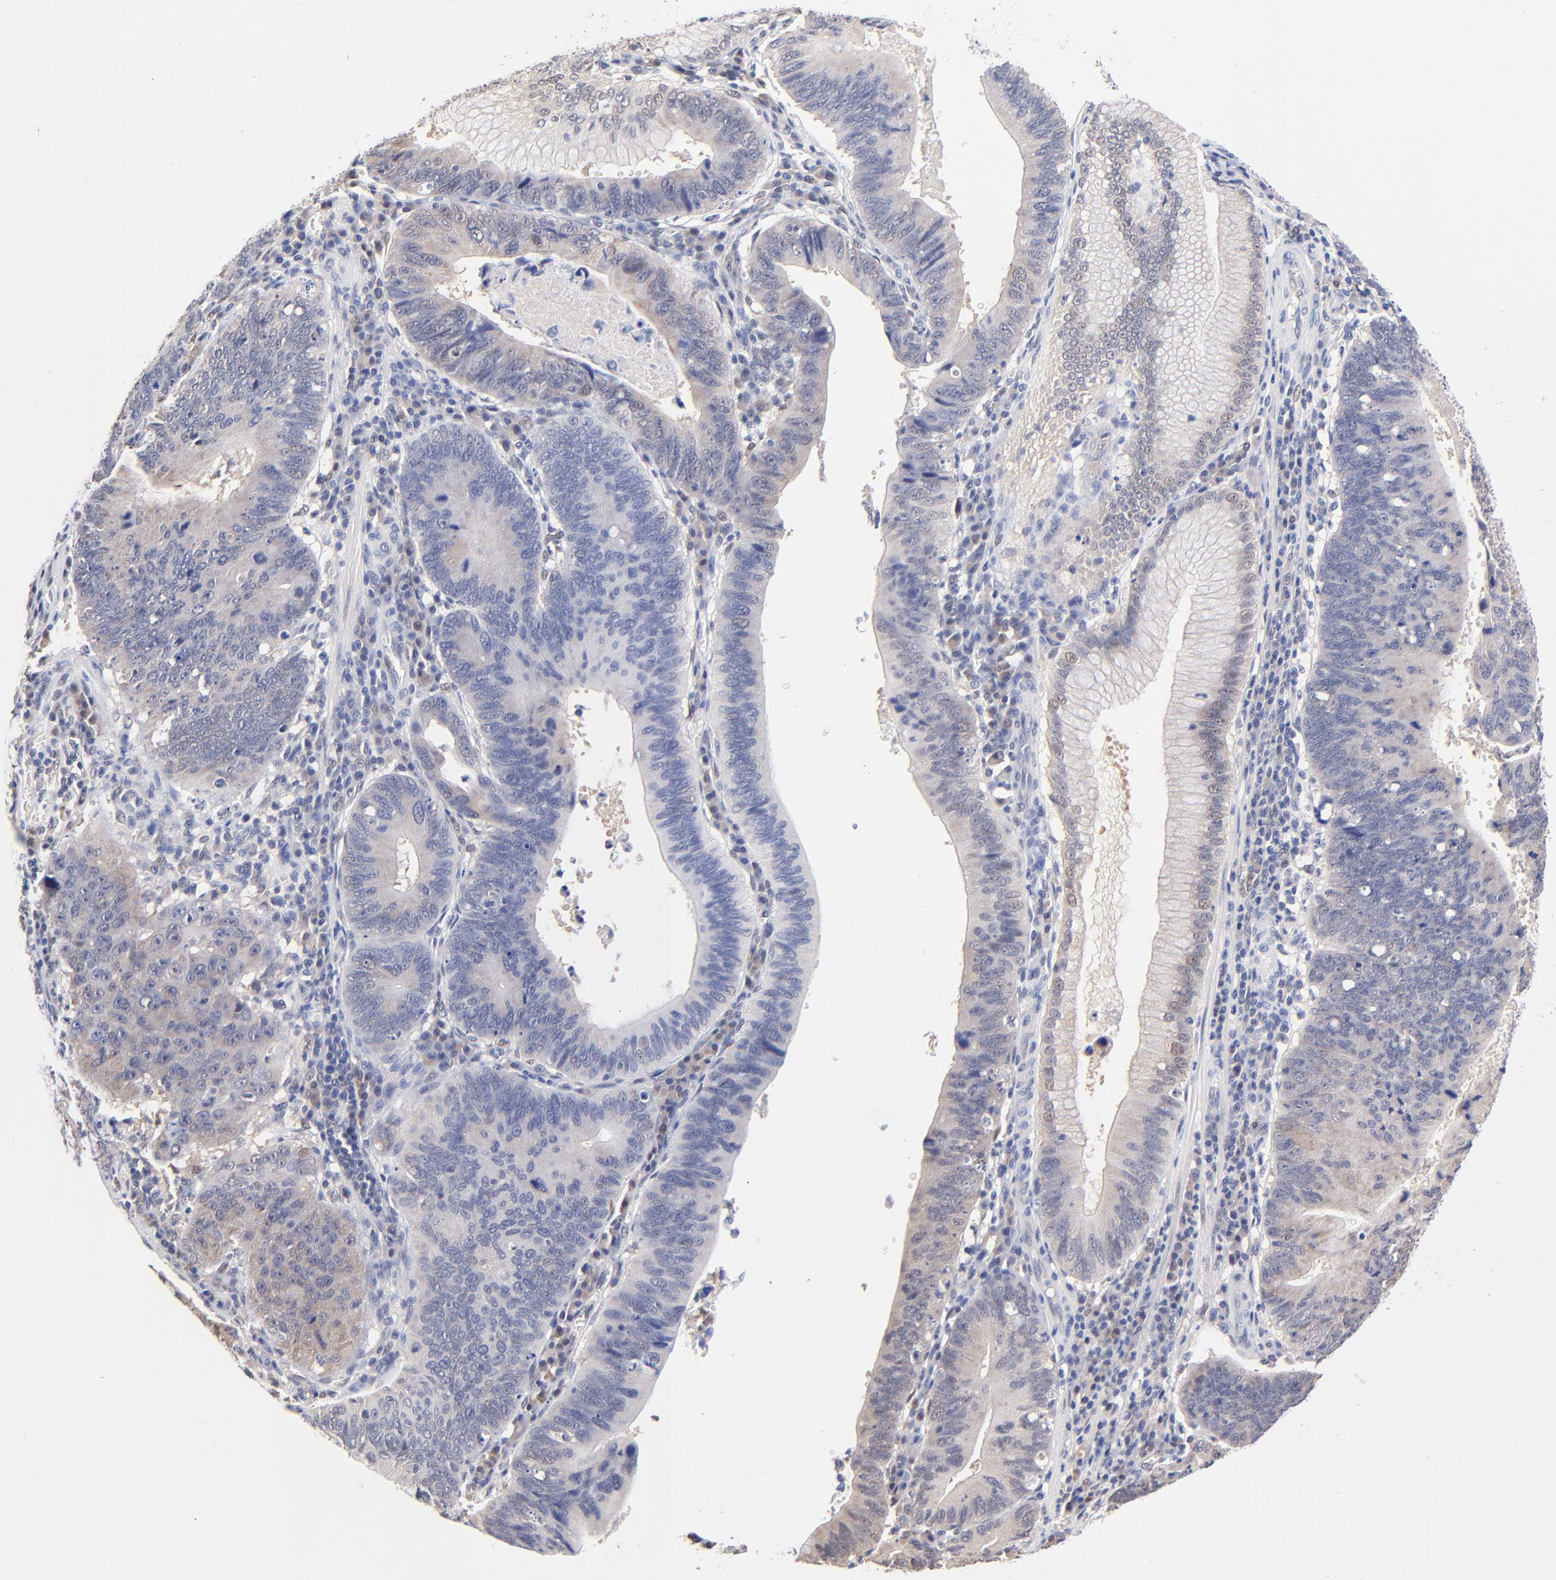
{"staining": {"intensity": "negative", "quantity": "none", "location": "none"}, "tissue": "stomach cancer", "cell_type": "Tumor cells", "image_type": "cancer", "snomed": [{"axis": "morphology", "description": "Adenocarcinoma, NOS"}, {"axis": "topography", "description": "Stomach"}], "caption": "Tumor cells are negative for brown protein staining in stomach cancer (adenocarcinoma). Brightfield microscopy of IHC stained with DAB (3,3'-diaminobenzidine) (brown) and hematoxylin (blue), captured at high magnification.", "gene": "TXNL1", "patient": {"sex": "male", "age": 59}}